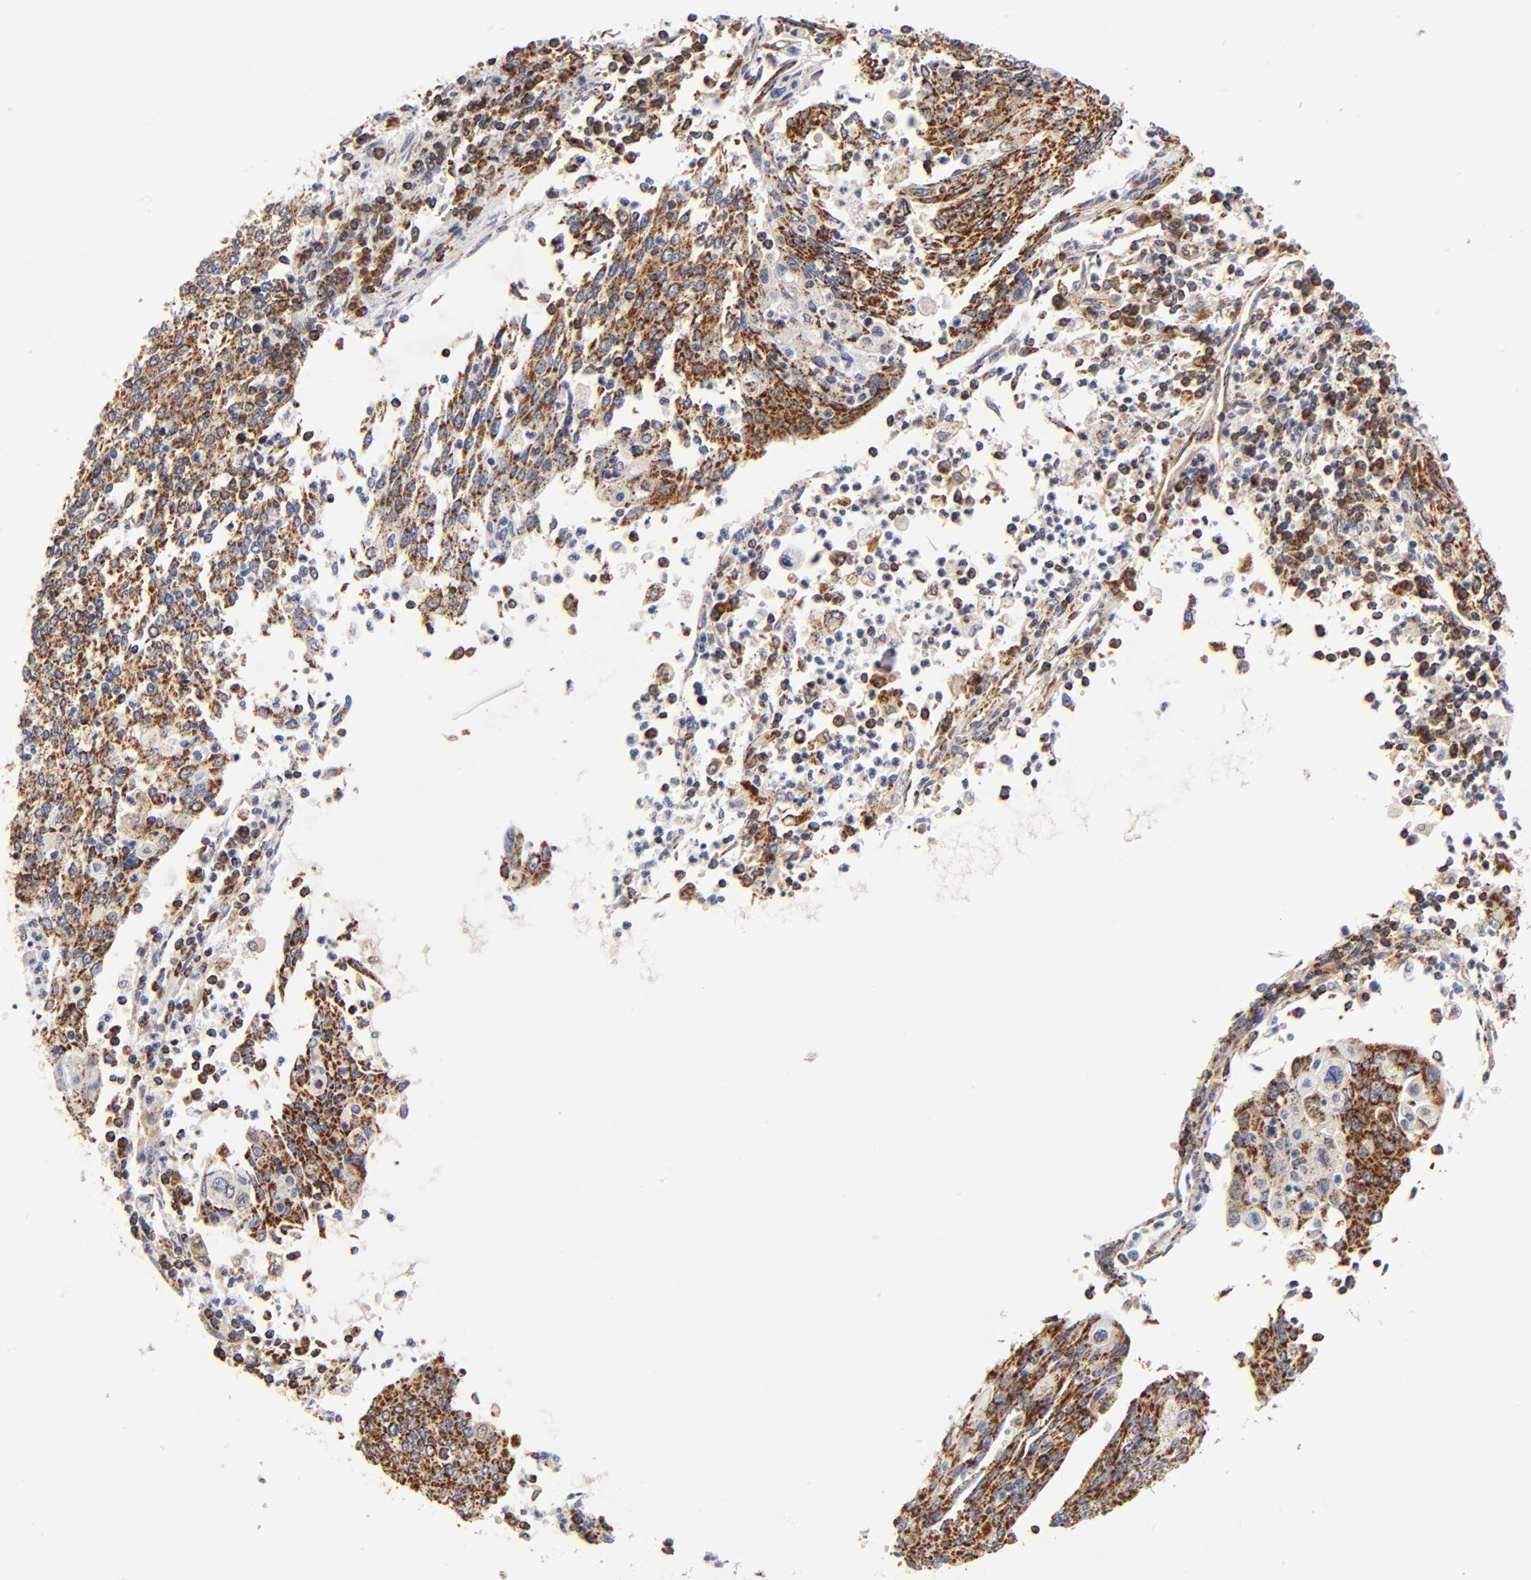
{"staining": {"intensity": "strong", "quantity": ">75%", "location": "cytoplasmic/membranous"}, "tissue": "cervical cancer", "cell_type": "Tumor cells", "image_type": "cancer", "snomed": [{"axis": "morphology", "description": "Squamous cell carcinoma, NOS"}, {"axis": "topography", "description": "Cervix"}], "caption": "Tumor cells display high levels of strong cytoplasmic/membranous expression in about >75% of cells in cervical cancer.", "gene": "ECHS1", "patient": {"sex": "female", "age": 40}}